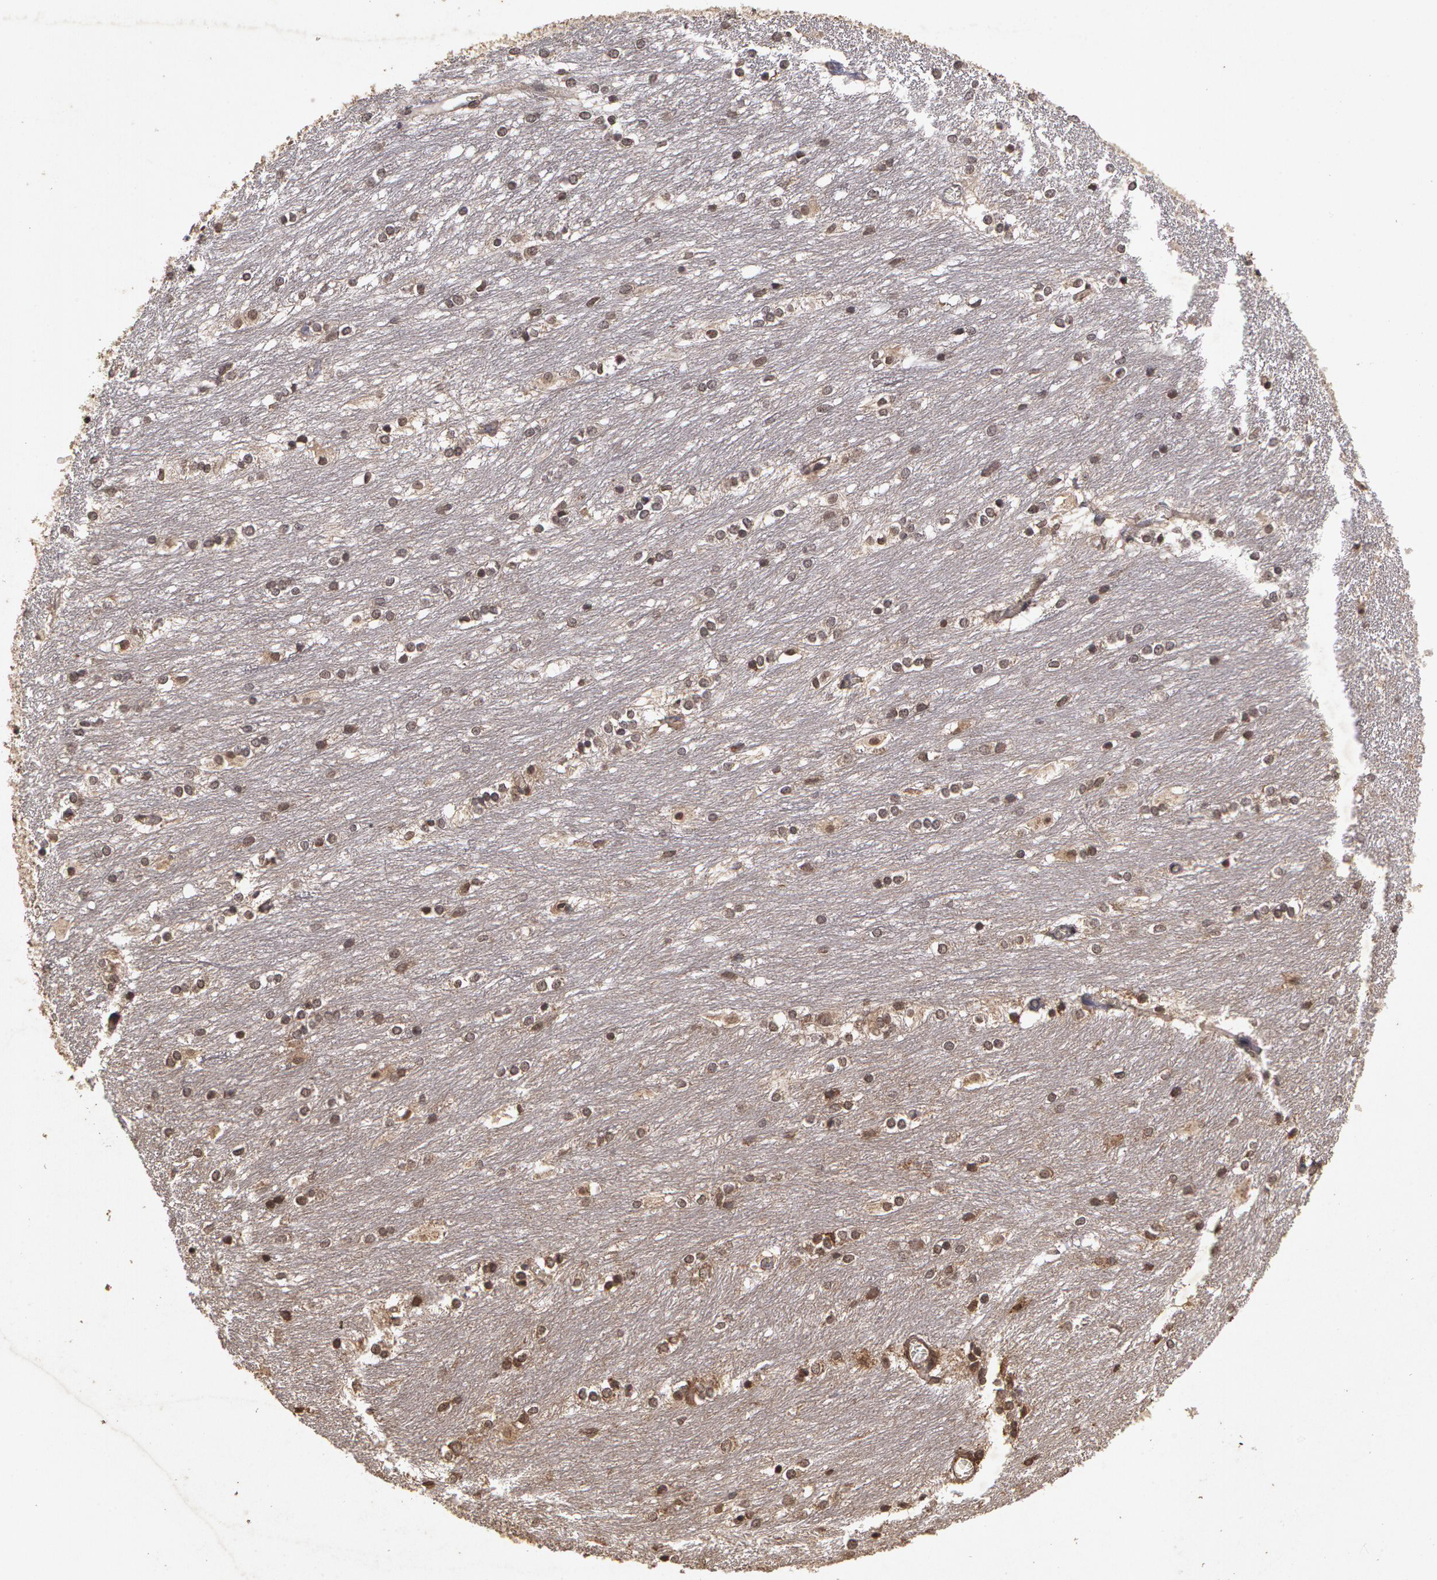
{"staining": {"intensity": "weak", "quantity": "25%-75%", "location": "nuclear"}, "tissue": "caudate", "cell_type": "Glial cells", "image_type": "normal", "snomed": [{"axis": "morphology", "description": "Normal tissue, NOS"}, {"axis": "topography", "description": "Lateral ventricle wall"}], "caption": "Immunohistochemical staining of benign caudate exhibits low levels of weak nuclear positivity in about 25%-75% of glial cells.", "gene": "CALR", "patient": {"sex": "female", "age": 19}}